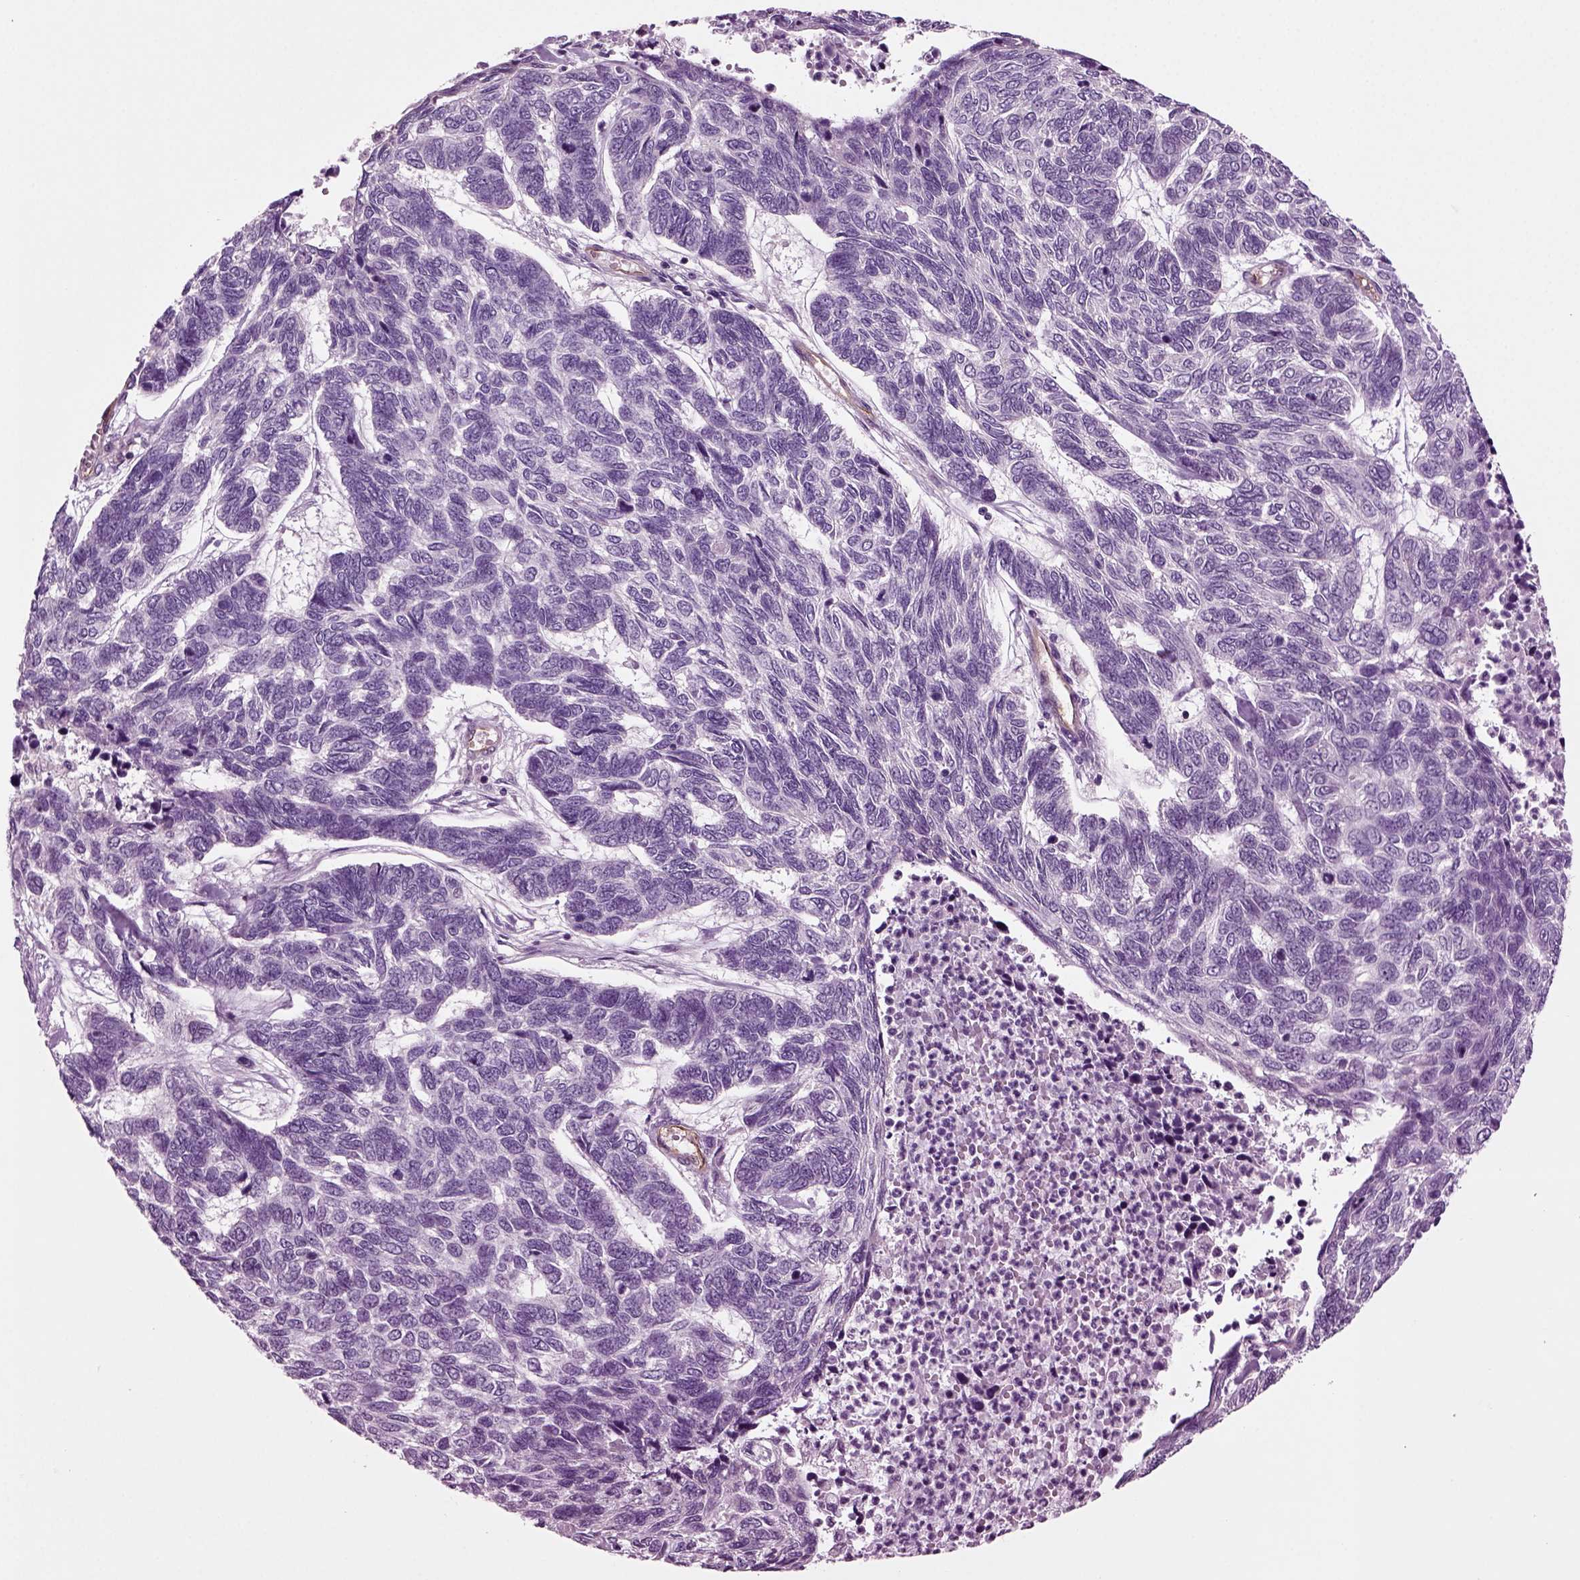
{"staining": {"intensity": "negative", "quantity": "none", "location": "none"}, "tissue": "skin cancer", "cell_type": "Tumor cells", "image_type": "cancer", "snomed": [{"axis": "morphology", "description": "Basal cell carcinoma"}, {"axis": "topography", "description": "Skin"}], "caption": "Basal cell carcinoma (skin) stained for a protein using immunohistochemistry (IHC) displays no expression tumor cells.", "gene": "COL9A2", "patient": {"sex": "female", "age": 65}}